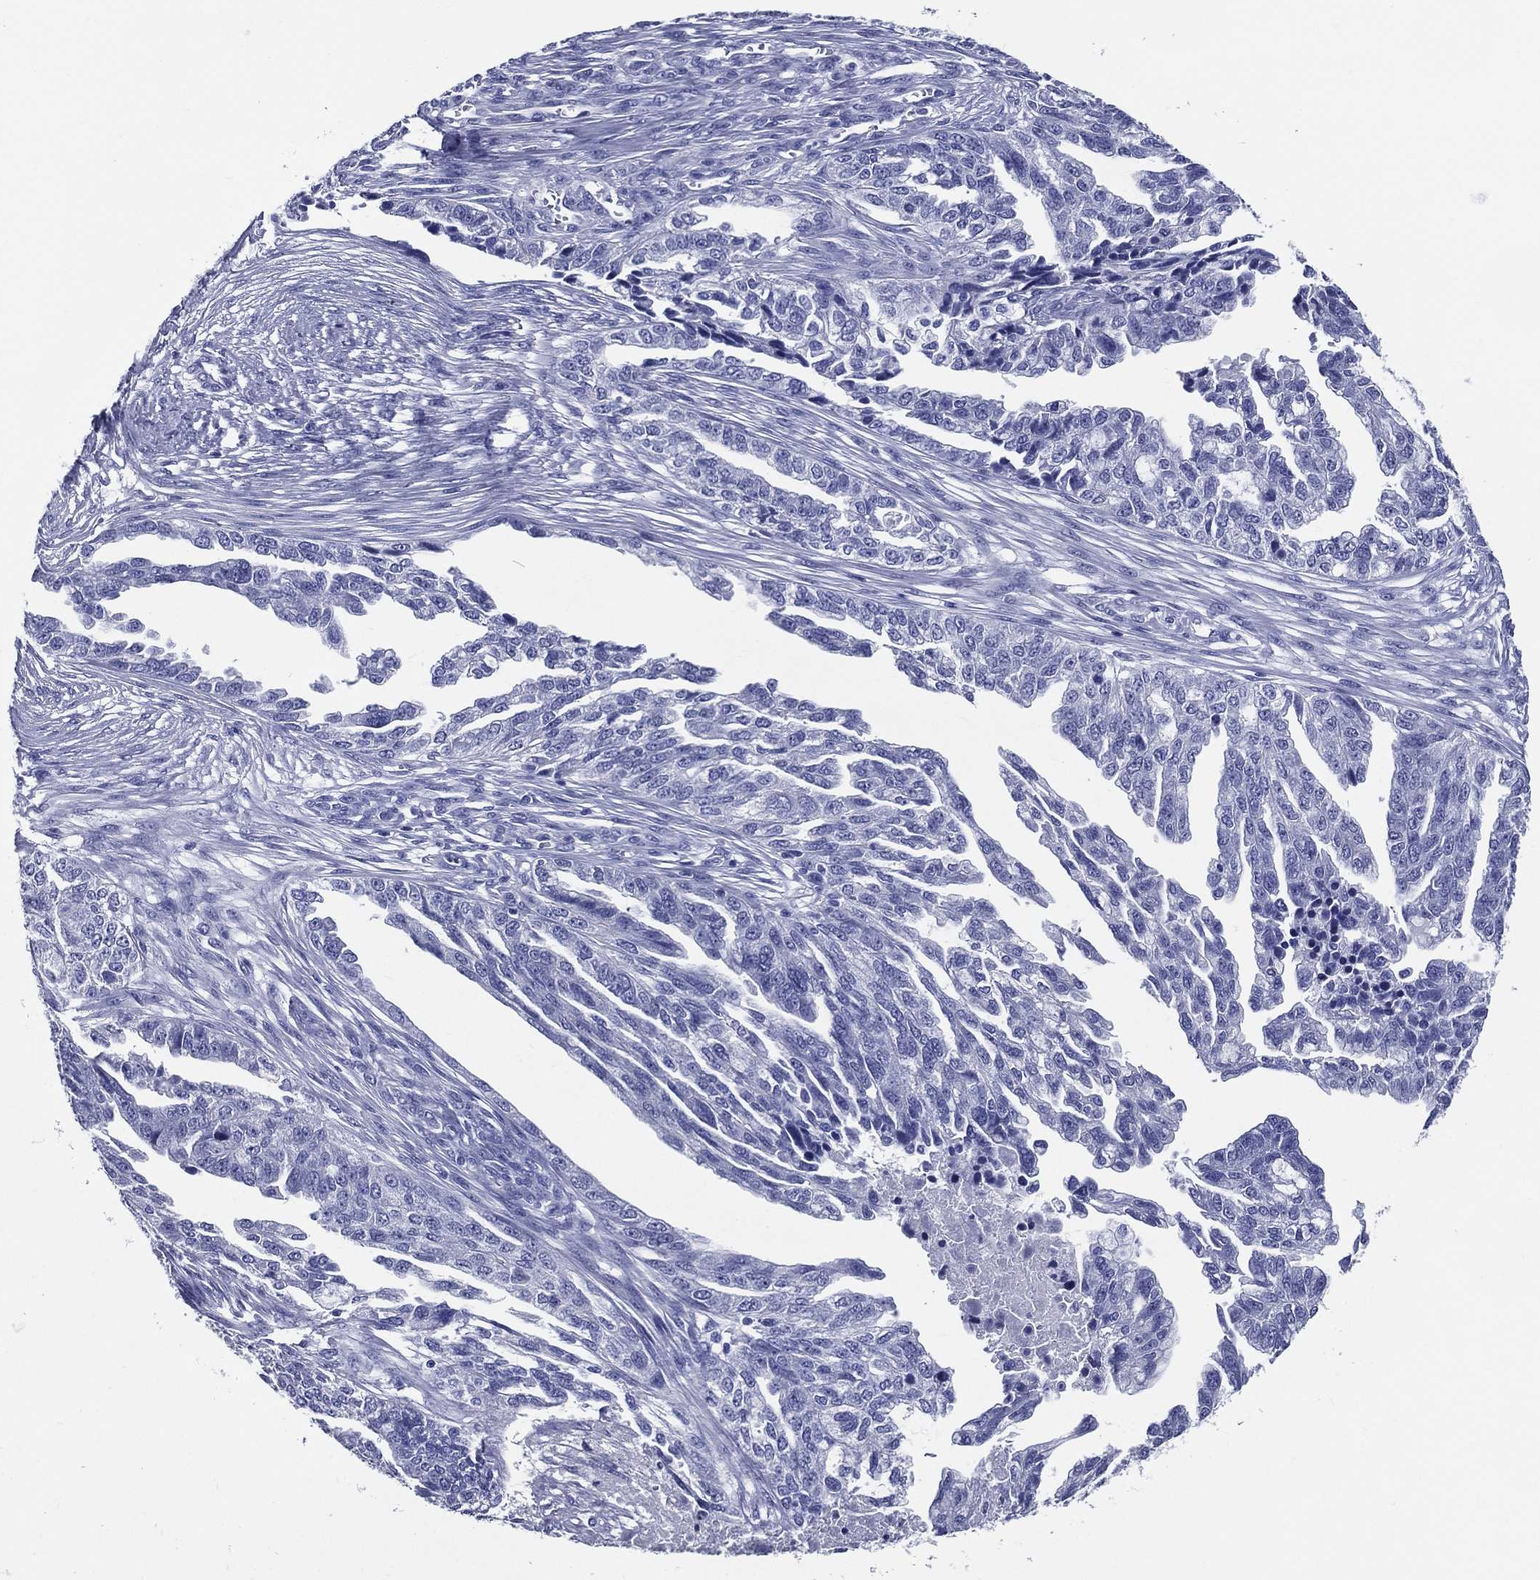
{"staining": {"intensity": "negative", "quantity": "none", "location": "none"}, "tissue": "ovarian cancer", "cell_type": "Tumor cells", "image_type": "cancer", "snomed": [{"axis": "morphology", "description": "Cystadenocarcinoma, serous, NOS"}, {"axis": "topography", "description": "Ovary"}], "caption": "This image is of serous cystadenocarcinoma (ovarian) stained with IHC to label a protein in brown with the nuclei are counter-stained blue. There is no staining in tumor cells. Nuclei are stained in blue.", "gene": "ACE2", "patient": {"sex": "female", "age": 51}}